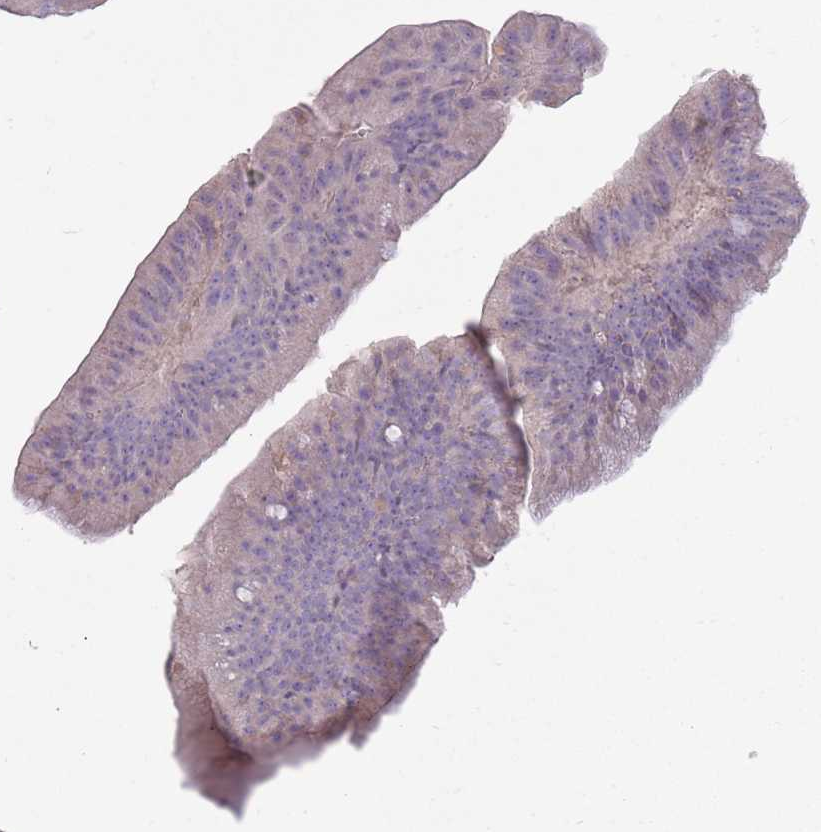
{"staining": {"intensity": "weak", "quantity": "<25%", "location": "cytoplasmic/membranous"}, "tissue": "colorectal cancer", "cell_type": "Tumor cells", "image_type": "cancer", "snomed": [{"axis": "morphology", "description": "Adenocarcinoma, NOS"}, {"axis": "topography", "description": "Colon"}], "caption": "Tumor cells are negative for brown protein staining in colorectal cancer (adenocarcinoma).", "gene": "SFTPA1", "patient": {"sex": "female", "age": 43}}